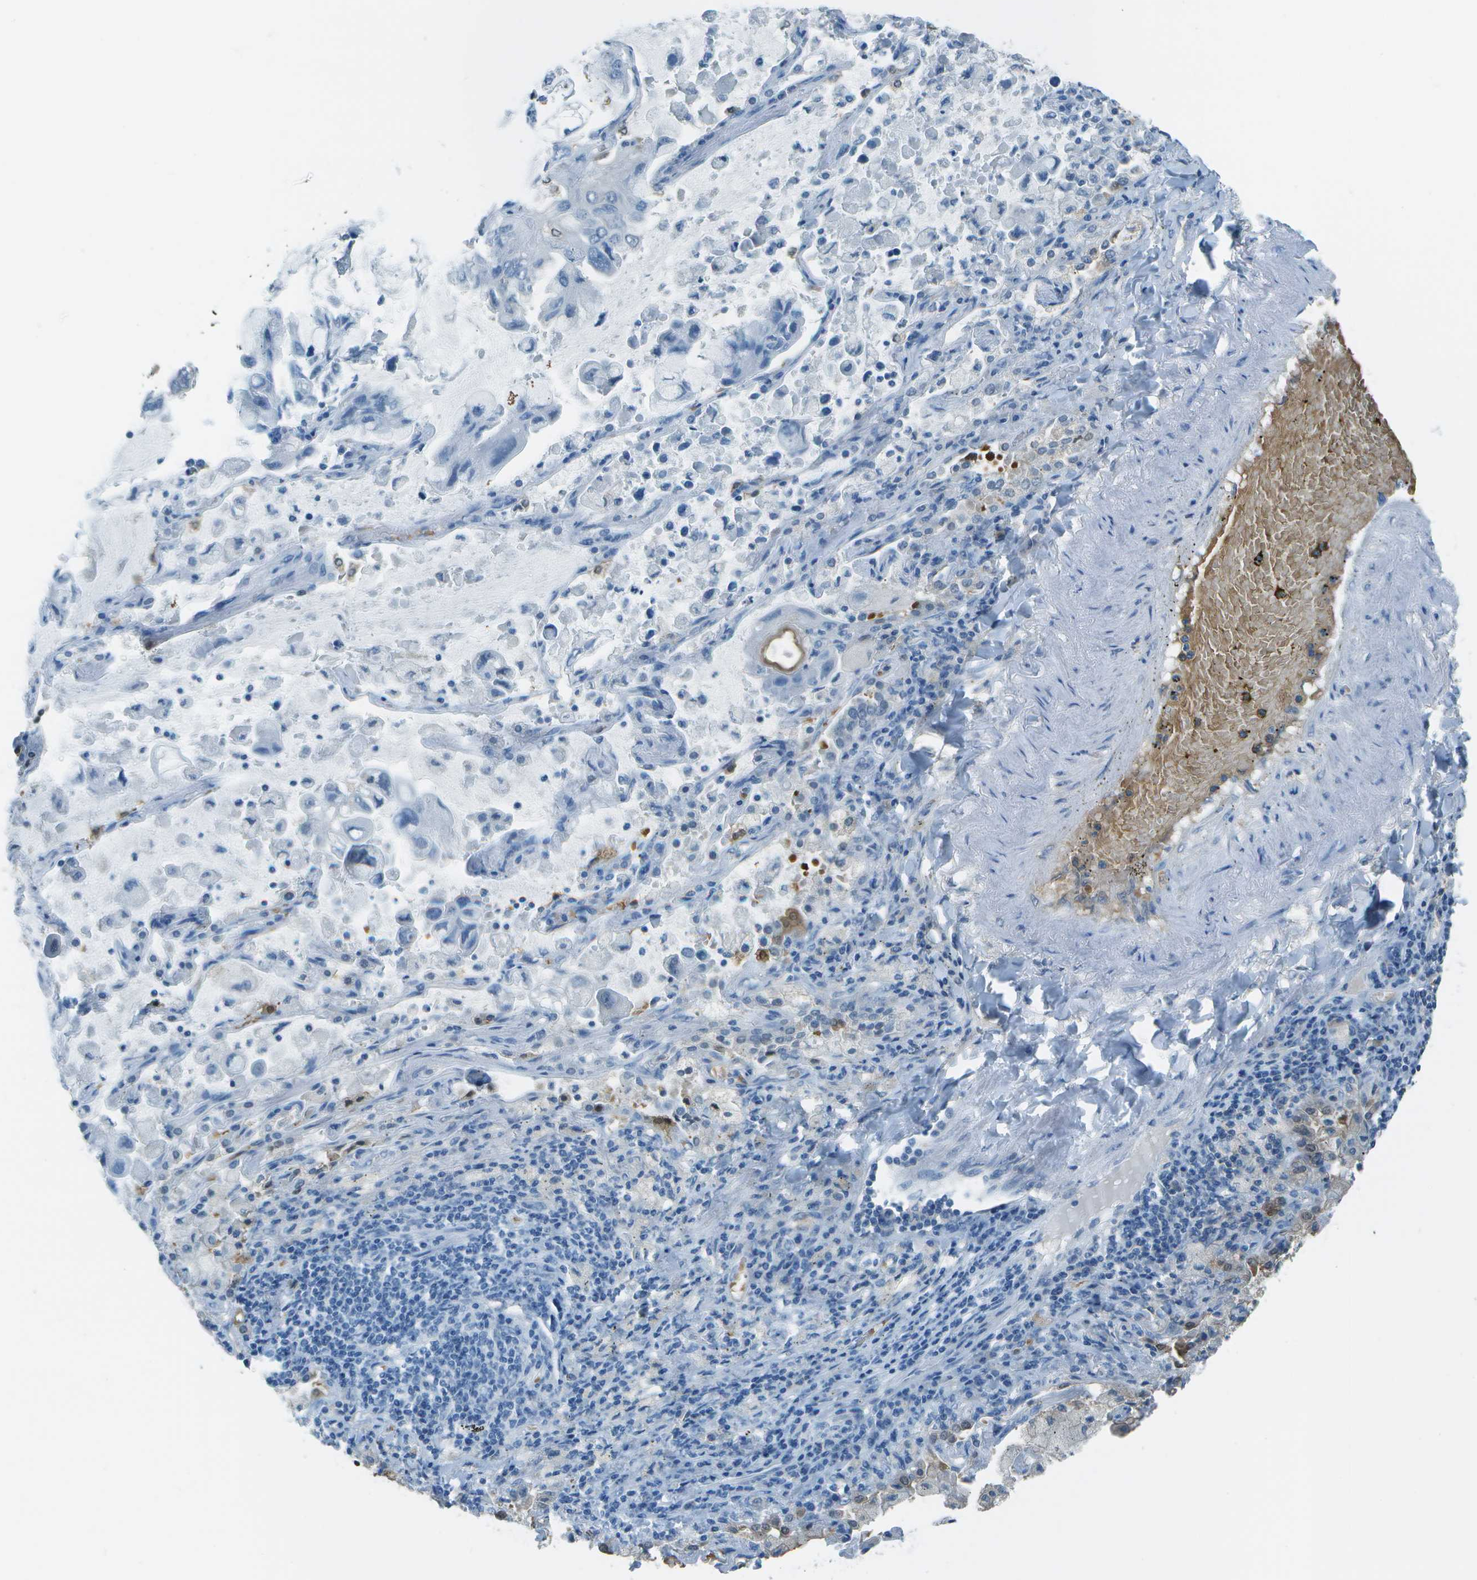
{"staining": {"intensity": "negative", "quantity": "none", "location": "none"}, "tissue": "lung cancer", "cell_type": "Tumor cells", "image_type": "cancer", "snomed": [{"axis": "morphology", "description": "Adenocarcinoma, NOS"}, {"axis": "topography", "description": "Lung"}], "caption": "Protein analysis of lung adenocarcinoma exhibits no significant staining in tumor cells.", "gene": "ASL", "patient": {"sex": "male", "age": 64}}